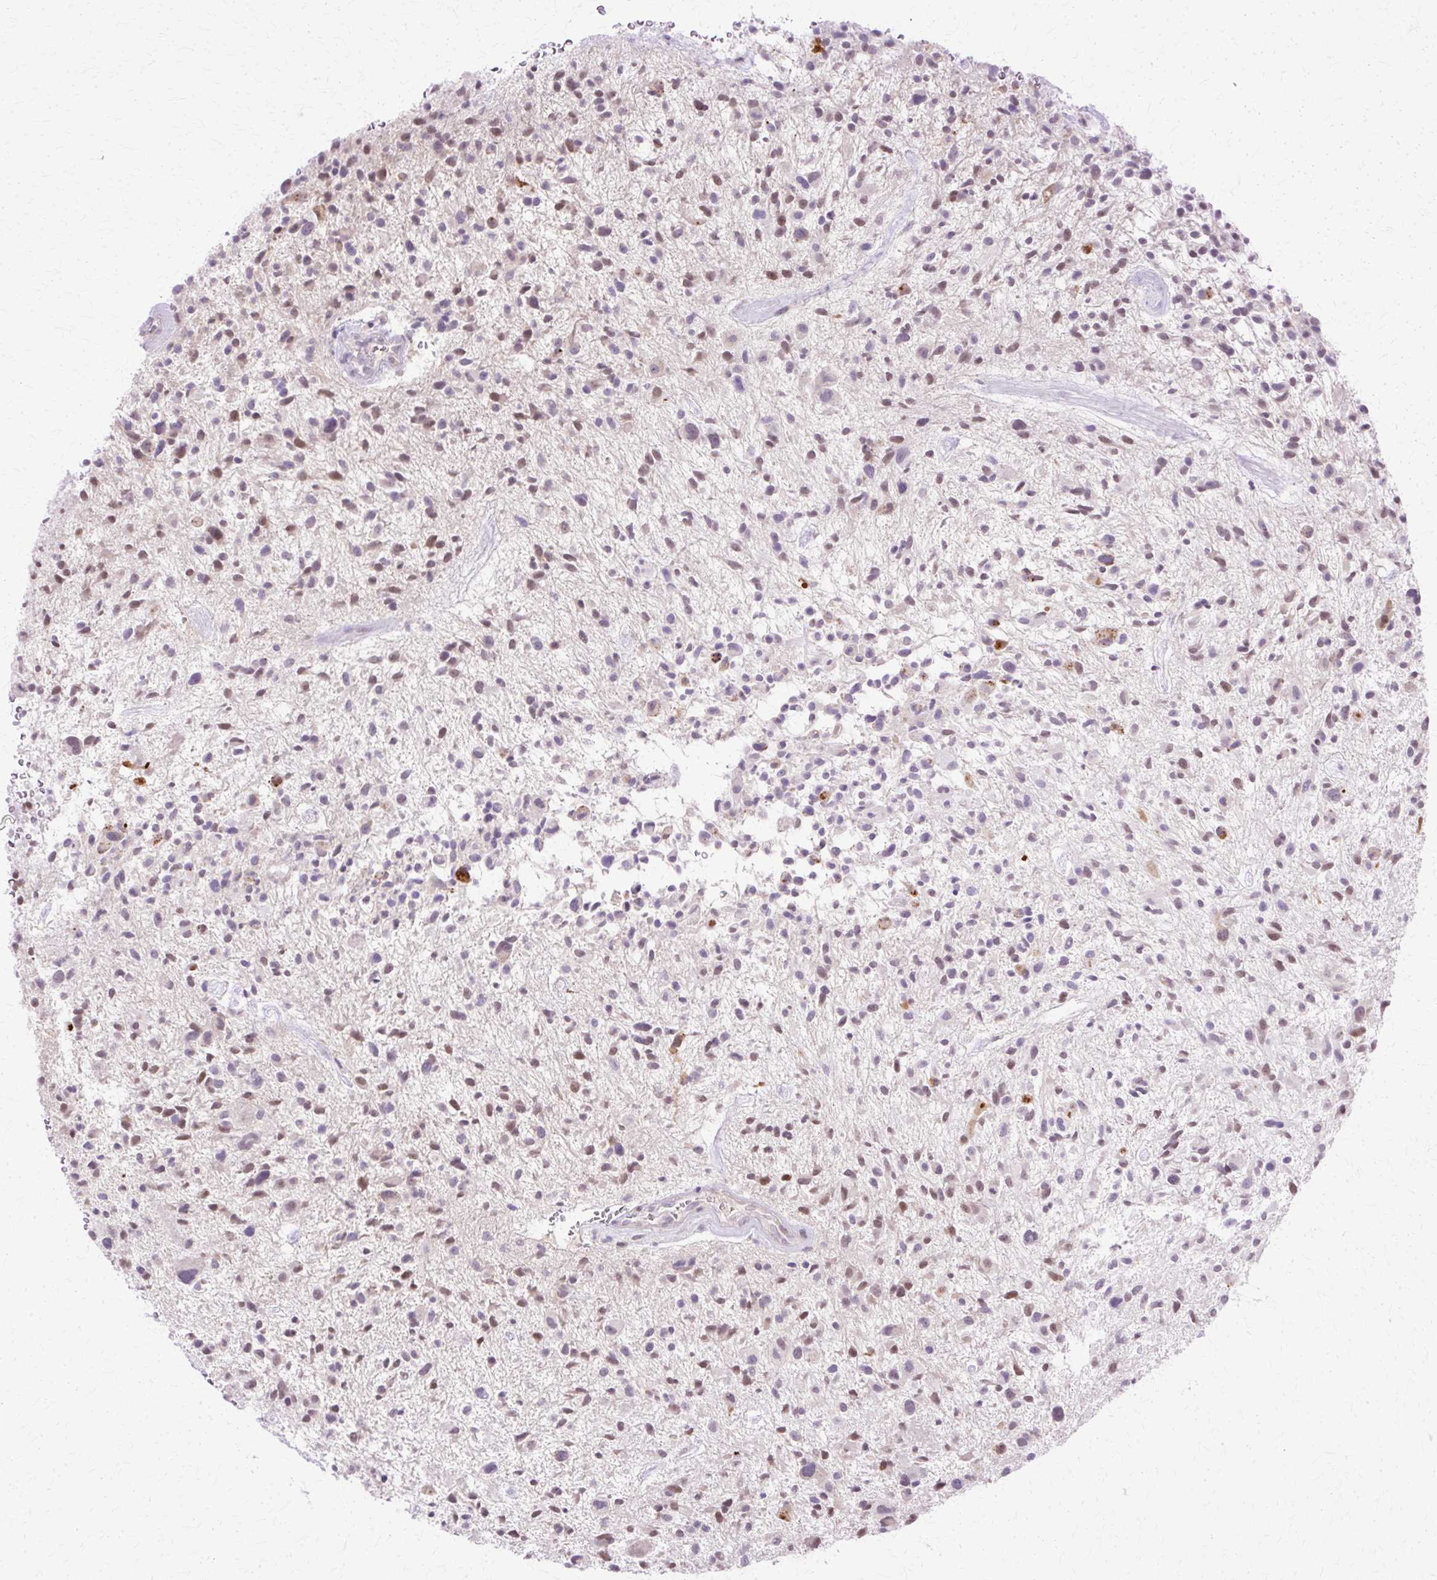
{"staining": {"intensity": "moderate", "quantity": "25%-75%", "location": "nuclear"}, "tissue": "glioma", "cell_type": "Tumor cells", "image_type": "cancer", "snomed": [{"axis": "morphology", "description": "Glioma, malignant, High grade"}, {"axis": "topography", "description": "Brain"}], "caption": "This micrograph exhibits immunohistochemistry staining of human malignant high-grade glioma, with medium moderate nuclear staining in approximately 25%-75% of tumor cells.", "gene": "HSPA8", "patient": {"sex": "male", "age": 47}}